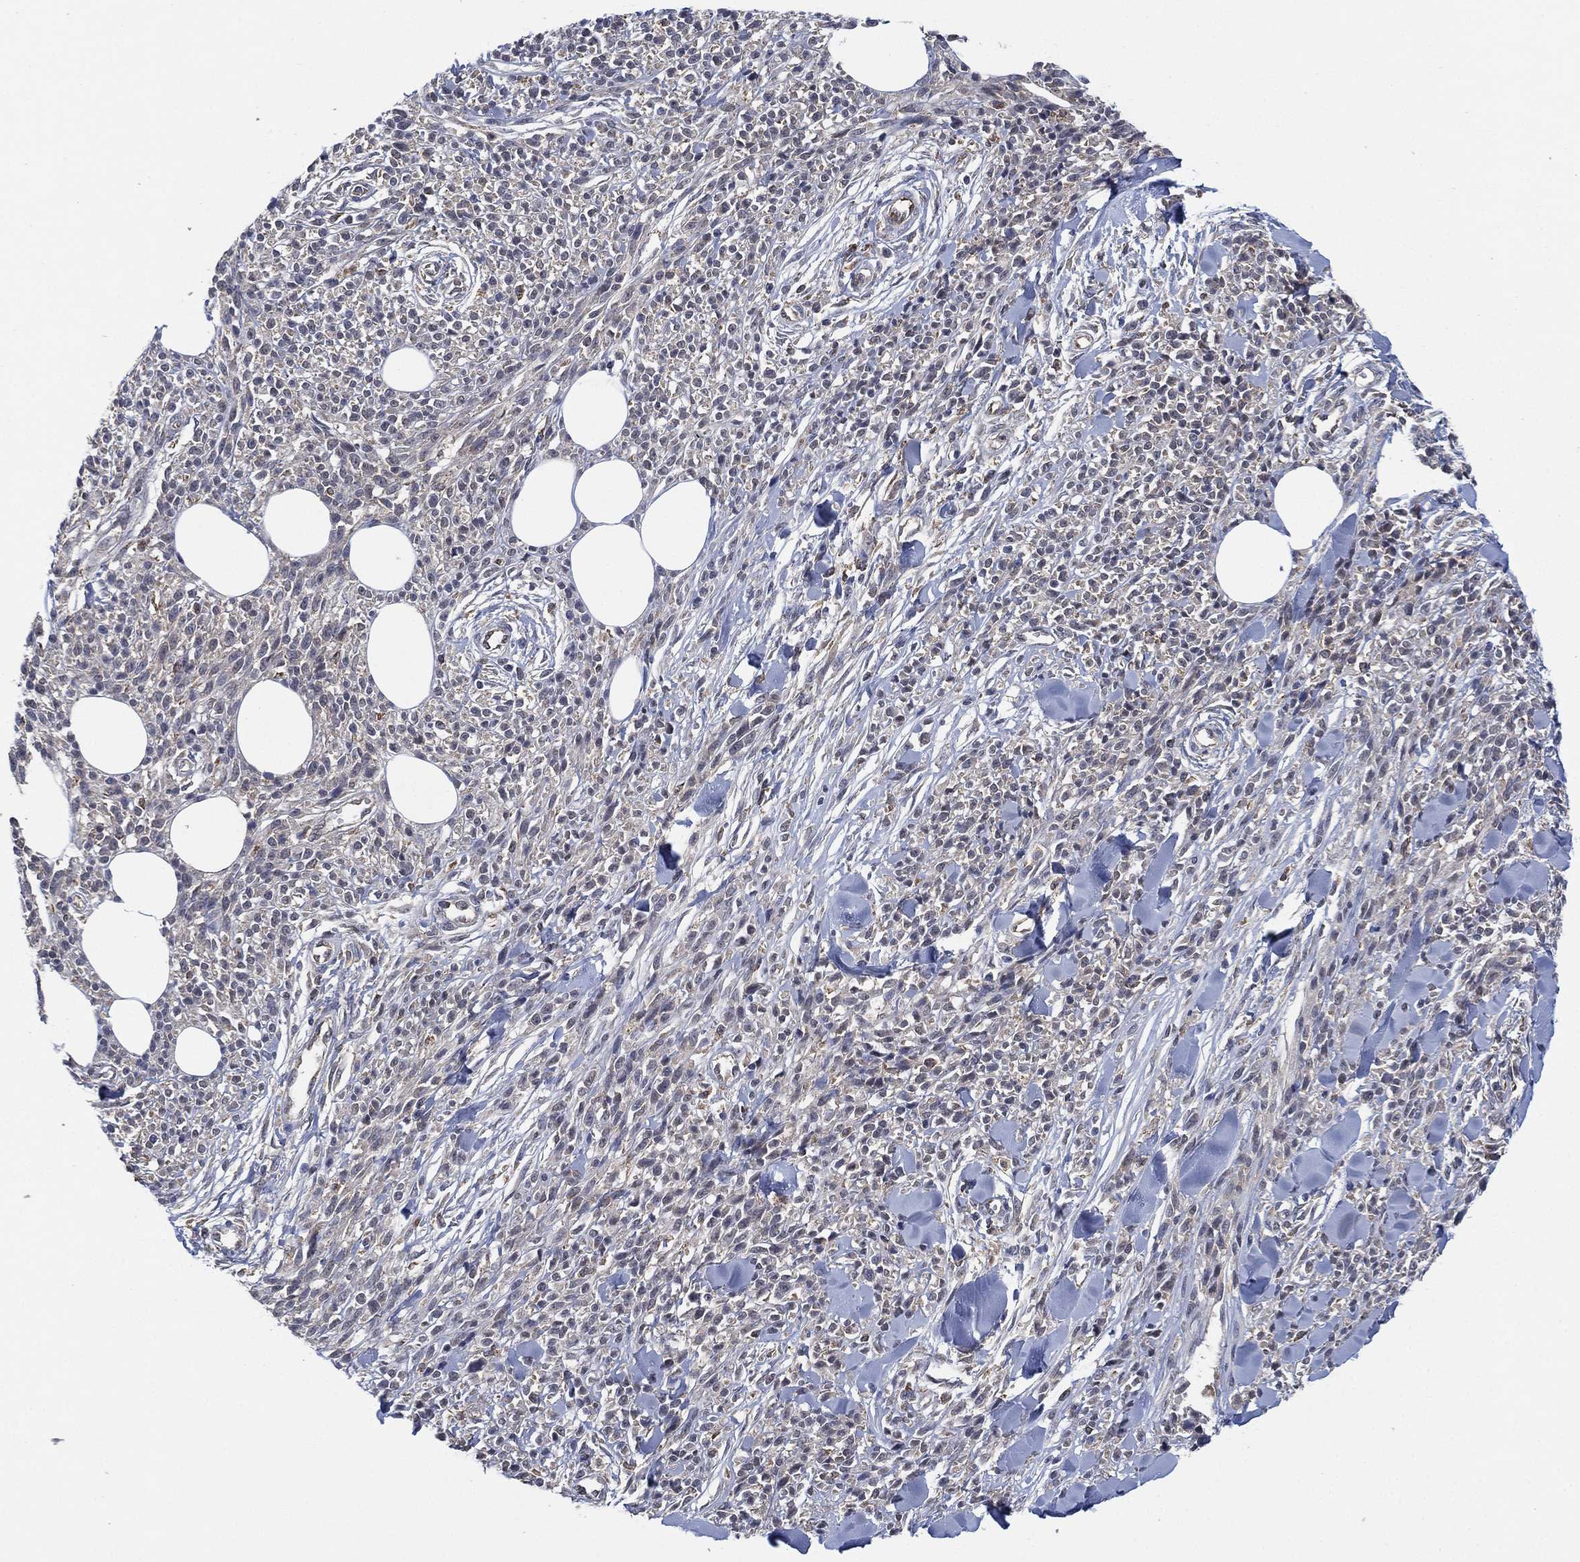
{"staining": {"intensity": "negative", "quantity": "none", "location": "none"}, "tissue": "melanoma", "cell_type": "Tumor cells", "image_type": "cancer", "snomed": [{"axis": "morphology", "description": "Malignant melanoma, NOS"}, {"axis": "topography", "description": "Skin"}, {"axis": "topography", "description": "Skin of trunk"}], "caption": "IHC of malignant melanoma displays no staining in tumor cells.", "gene": "FES", "patient": {"sex": "male", "age": 74}}